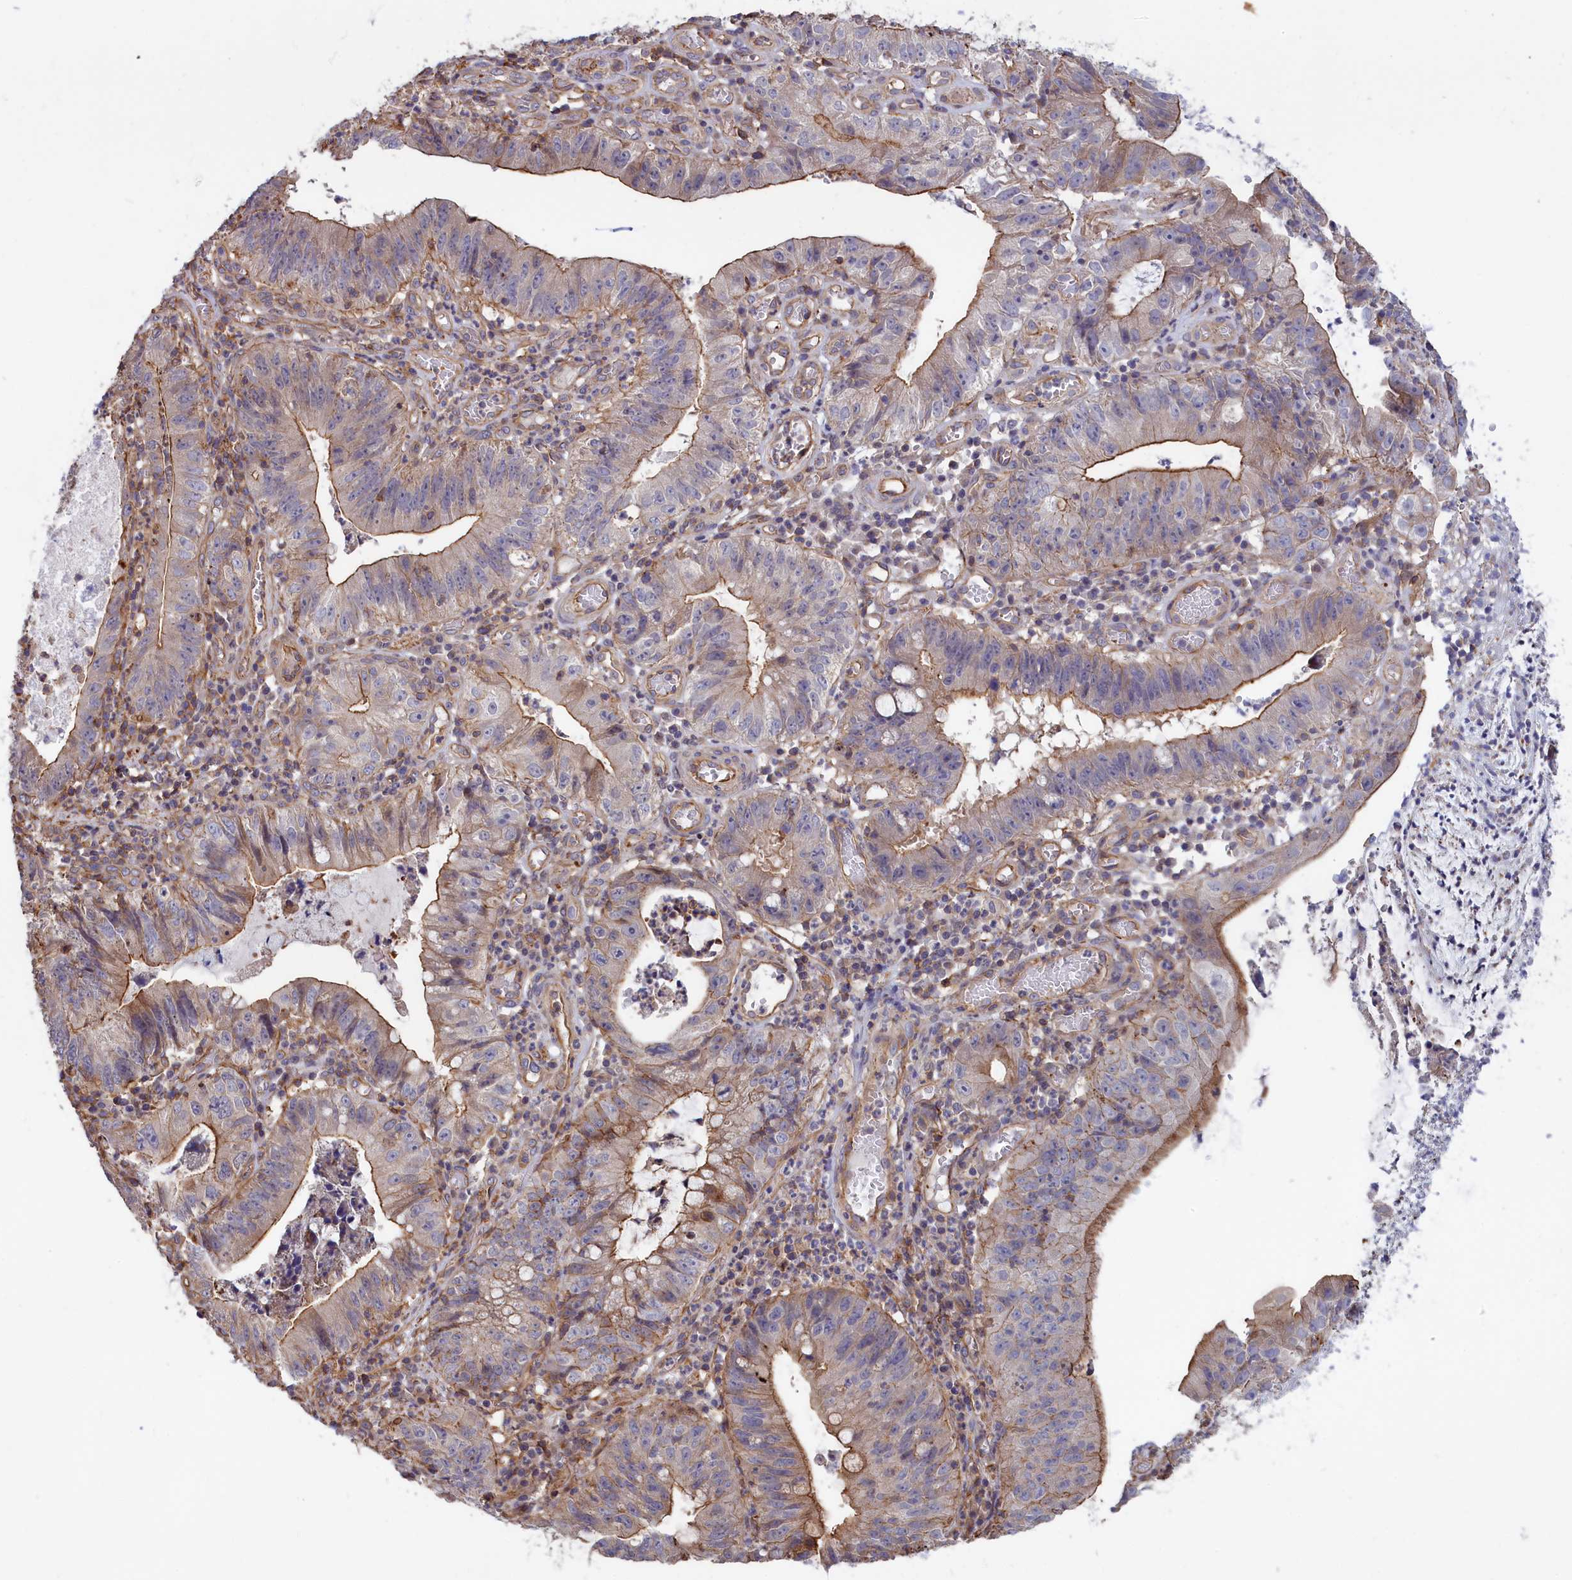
{"staining": {"intensity": "moderate", "quantity": "25%-75%", "location": "cytoplasmic/membranous"}, "tissue": "stomach cancer", "cell_type": "Tumor cells", "image_type": "cancer", "snomed": [{"axis": "morphology", "description": "Adenocarcinoma, NOS"}, {"axis": "topography", "description": "Stomach"}], "caption": "IHC (DAB (3,3'-diaminobenzidine)) staining of human adenocarcinoma (stomach) demonstrates moderate cytoplasmic/membranous protein expression in approximately 25%-75% of tumor cells.", "gene": "ANKRD27", "patient": {"sex": "male", "age": 59}}